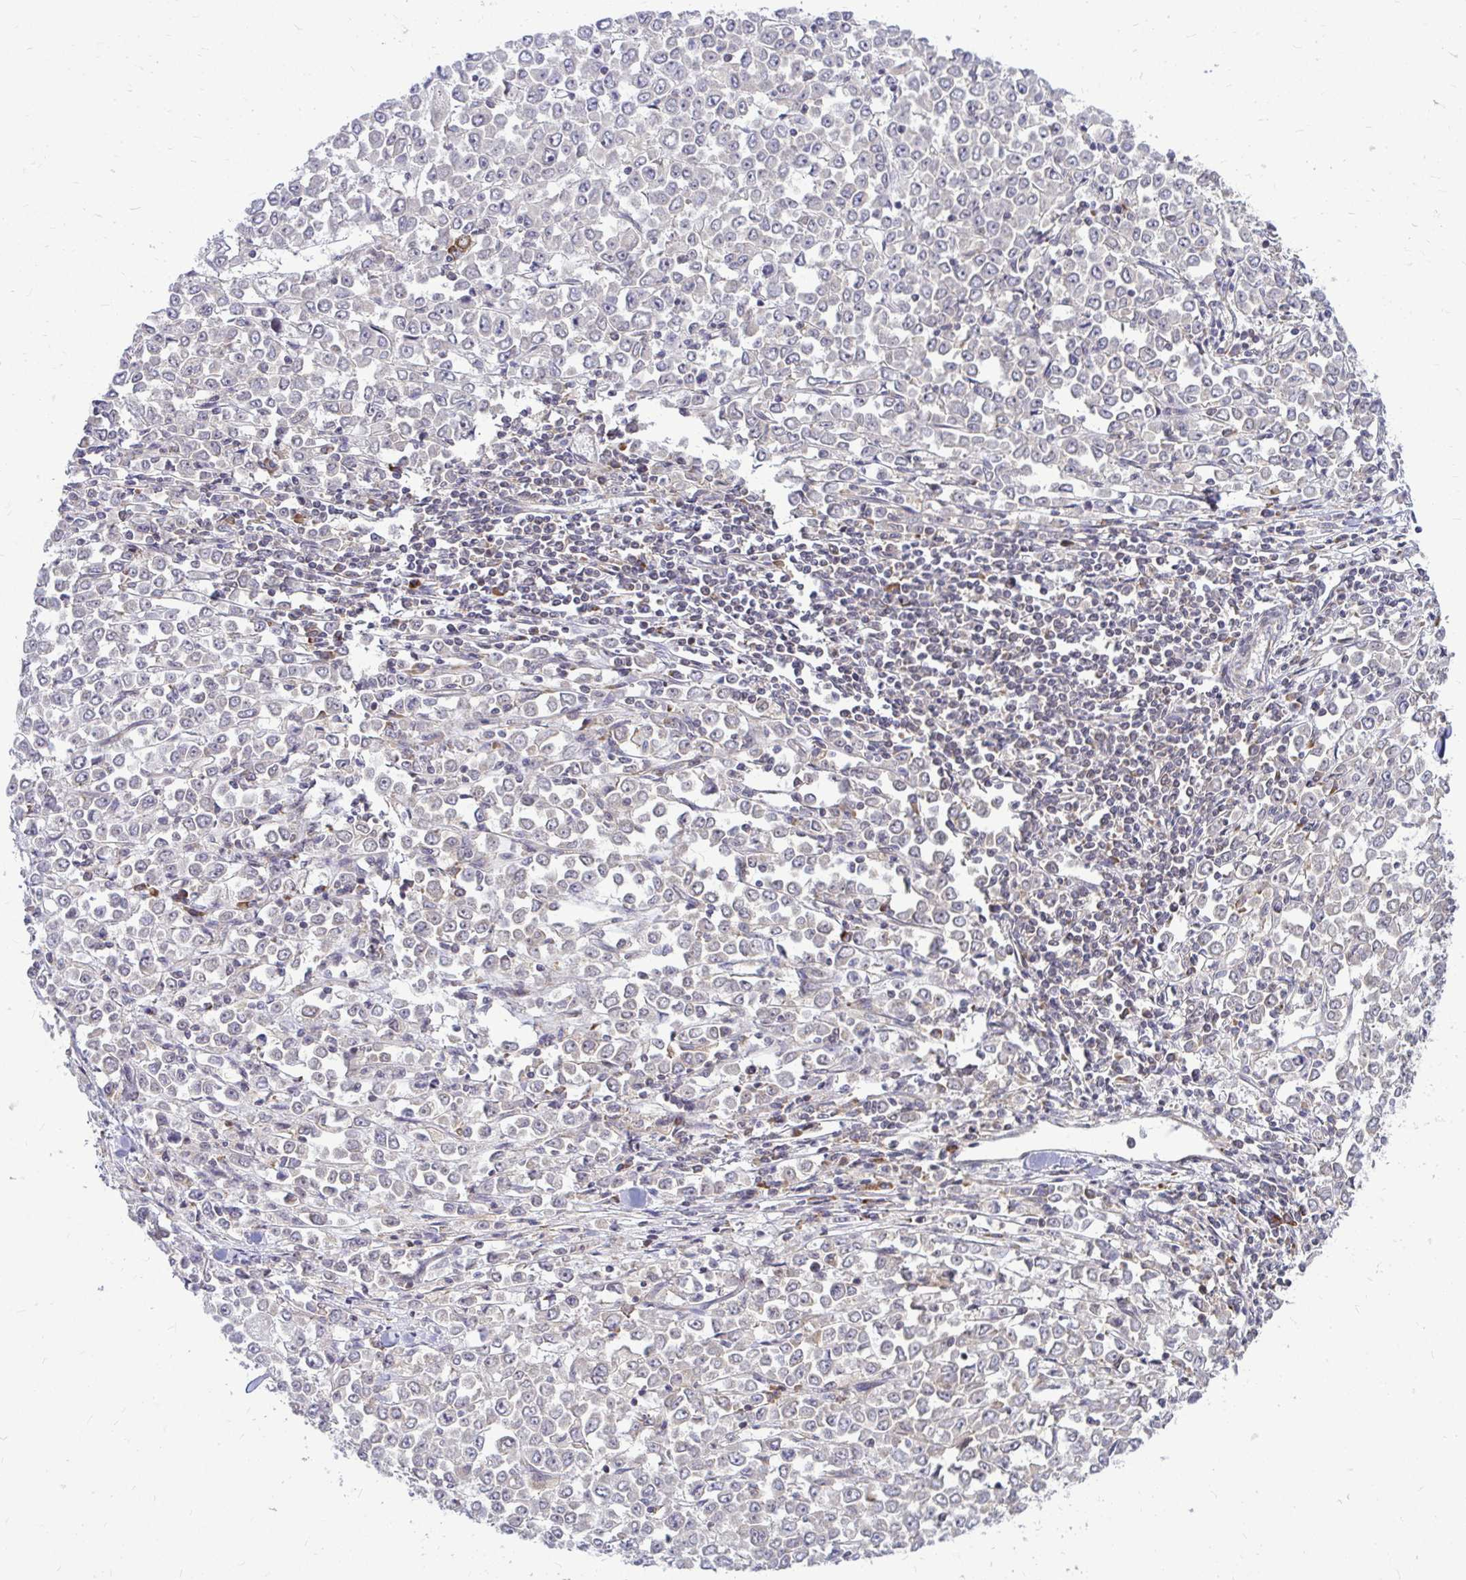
{"staining": {"intensity": "weak", "quantity": "<25%", "location": "cytoplasmic/membranous"}, "tissue": "stomach cancer", "cell_type": "Tumor cells", "image_type": "cancer", "snomed": [{"axis": "morphology", "description": "Adenocarcinoma, NOS"}, {"axis": "topography", "description": "Stomach, upper"}], "caption": "The immunohistochemistry (IHC) micrograph has no significant staining in tumor cells of stomach adenocarcinoma tissue. (DAB immunohistochemistry (IHC) with hematoxylin counter stain).", "gene": "FMR1", "patient": {"sex": "male", "age": 70}}